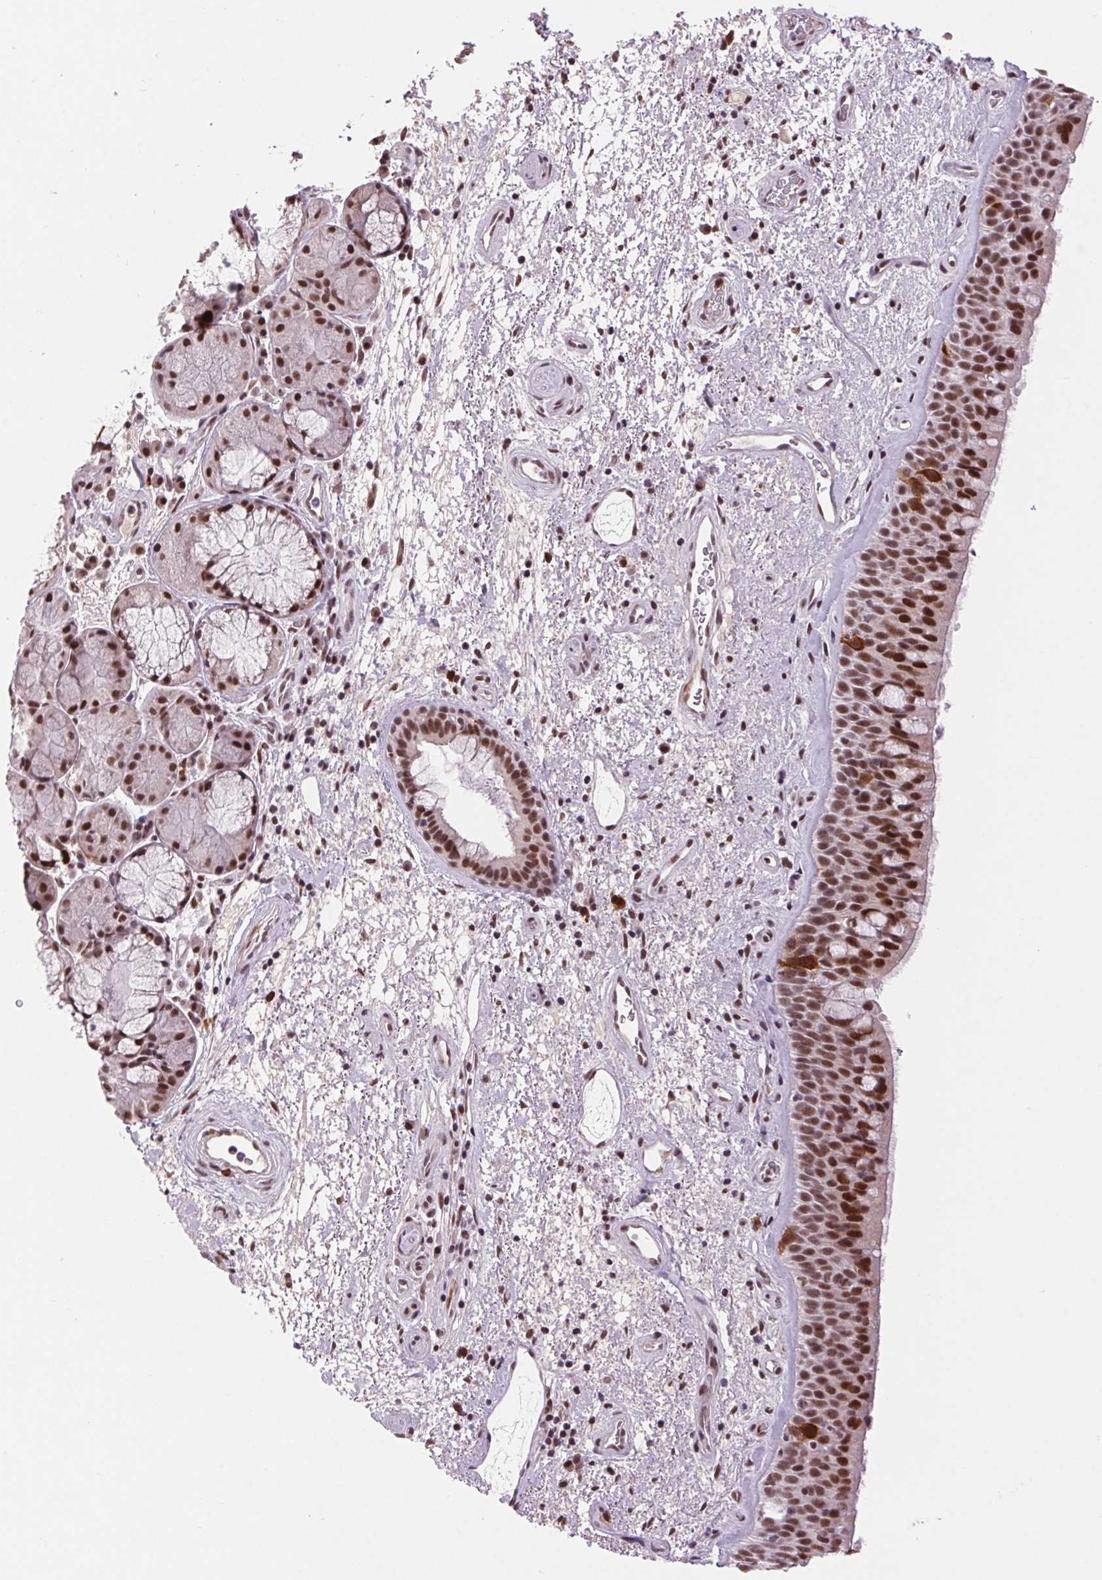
{"staining": {"intensity": "strong", "quantity": ">75%", "location": "nuclear"}, "tissue": "bronchus", "cell_type": "Respiratory epithelial cells", "image_type": "normal", "snomed": [{"axis": "morphology", "description": "Normal tissue, NOS"}, {"axis": "topography", "description": "Bronchus"}], "caption": "About >75% of respiratory epithelial cells in benign bronchus exhibit strong nuclear protein positivity as visualized by brown immunohistochemical staining.", "gene": "CD2BP2", "patient": {"sex": "male", "age": 48}}